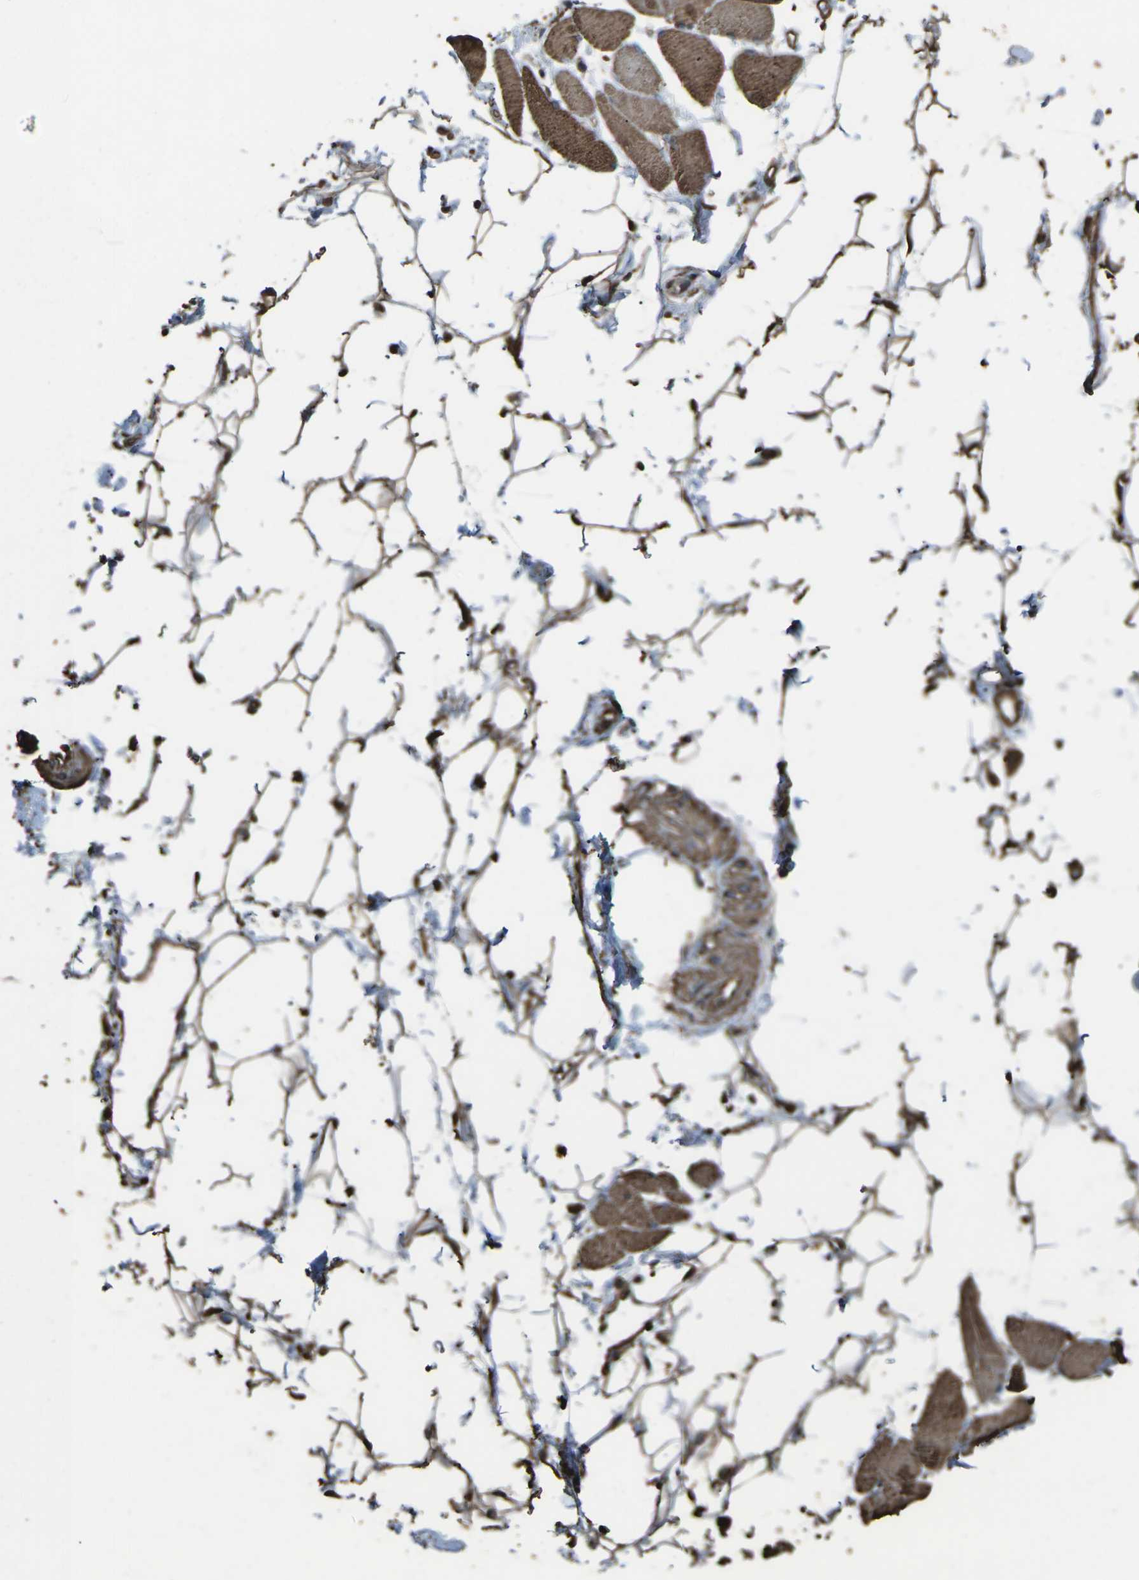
{"staining": {"intensity": "moderate", "quantity": ">75%", "location": "cytoplasmic/membranous"}, "tissue": "skeletal muscle", "cell_type": "Myocytes", "image_type": "normal", "snomed": [{"axis": "morphology", "description": "Normal tissue, NOS"}, {"axis": "topography", "description": "Skeletal muscle"}, {"axis": "topography", "description": "Oral tissue"}, {"axis": "topography", "description": "Peripheral nerve tissue"}], "caption": "DAB (3,3'-diaminobenzidine) immunohistochemical staining of unremarkable skeletal muscle exhibits moderate cytoplasmic/membranous protein positivity in about >75% of myocytes. The protein is shown in brown color, while the nuclei are stained blue.", "gene": "DHPS", "patient": {"sex": "female", "age": 84}}